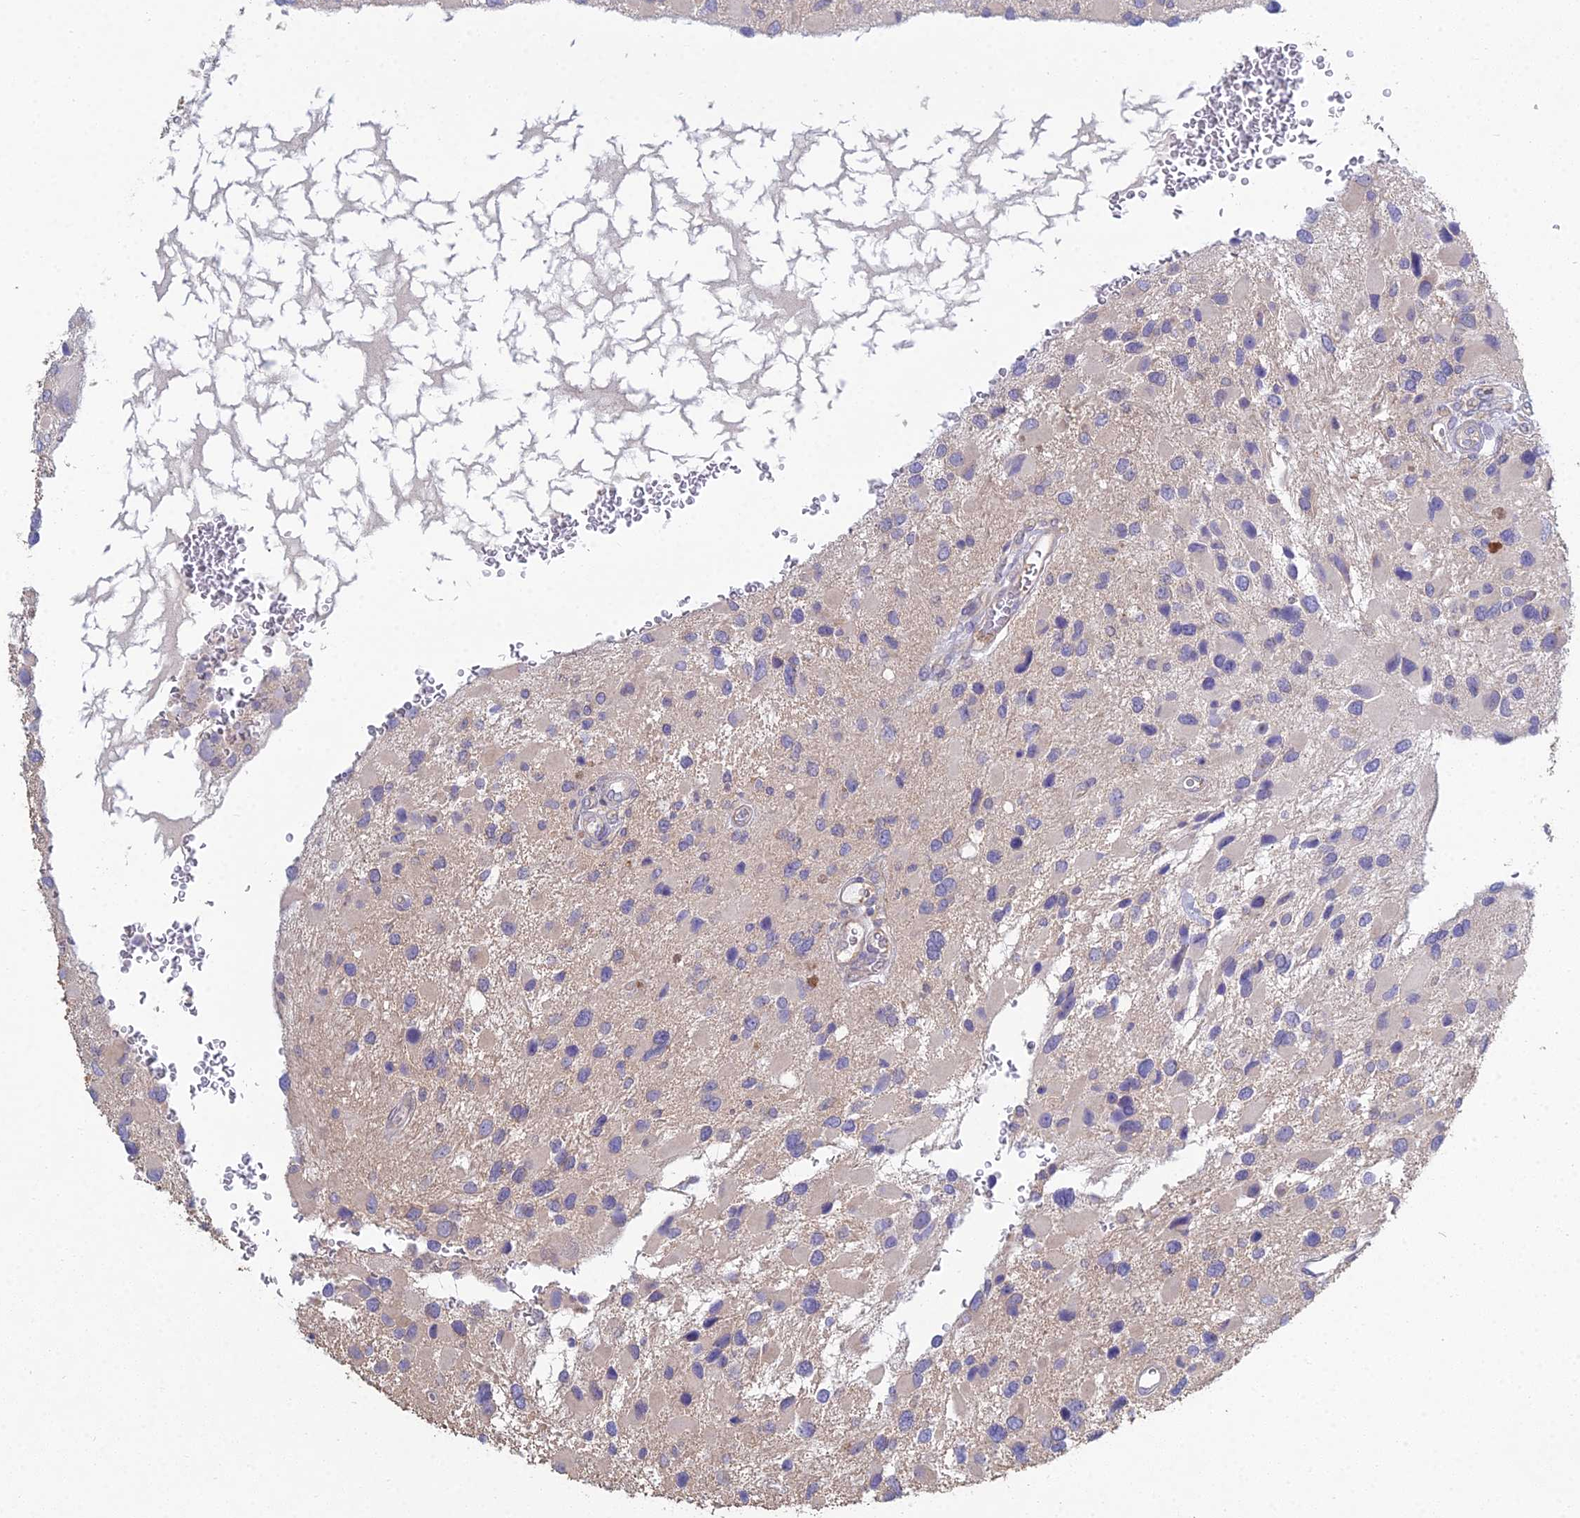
{"staining": {"intensity": "negative", "quantity": "none", "location": "none"}, "tissue": "glioma", "cell_type": "Tumor cells", "image_type": "cancer", "snomed": [{"axis": "morphology", "description": "Glioma, malignant, High grade"}, {"axis": "topography", "description": "Brain"}], "caption": "Immunohistochemical staining of glioma reveals no significant positivity in tumor cells.", "gene": "METTL26", "patient": {"sex": "male", "age": 53}}